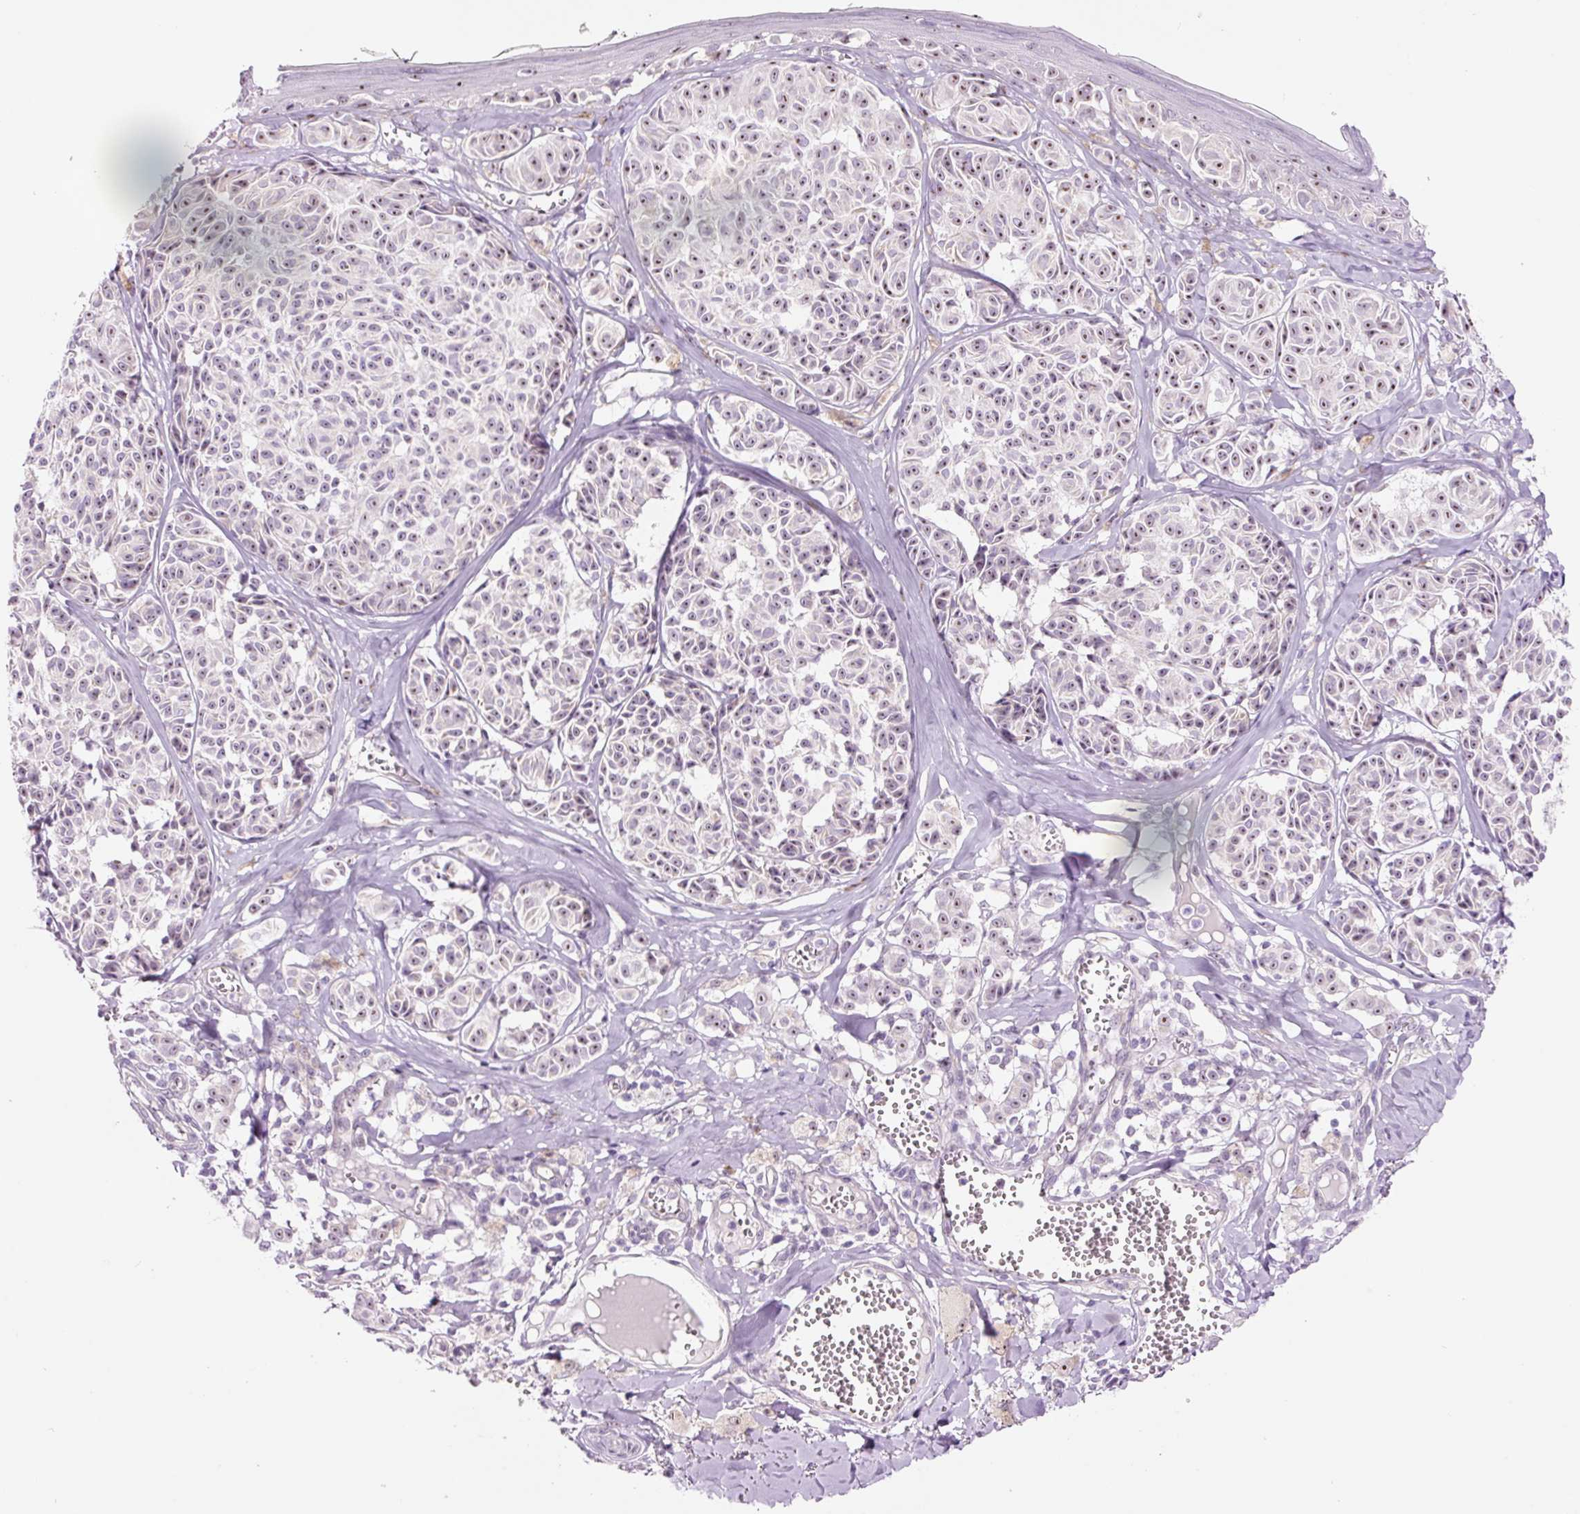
{"staining": {"intensity": "weak", "quantity": ">75%", "location": "nuclear"}, "tissue": "melanoma", "cell_type": "Tumor cells", "image_type": "cancer", "snomed": [{"axis": "morphology", "description": "Malignant melanoma, NOS"}, {"axis": "topography", "description": "Skin"}], "caption": "A low amount of weak nuclear expression is seen in about >75% of tumor cells in malignant melanoma tissue.", "gene": "GCG", "patient": {"sex": "female", "age": 43}}